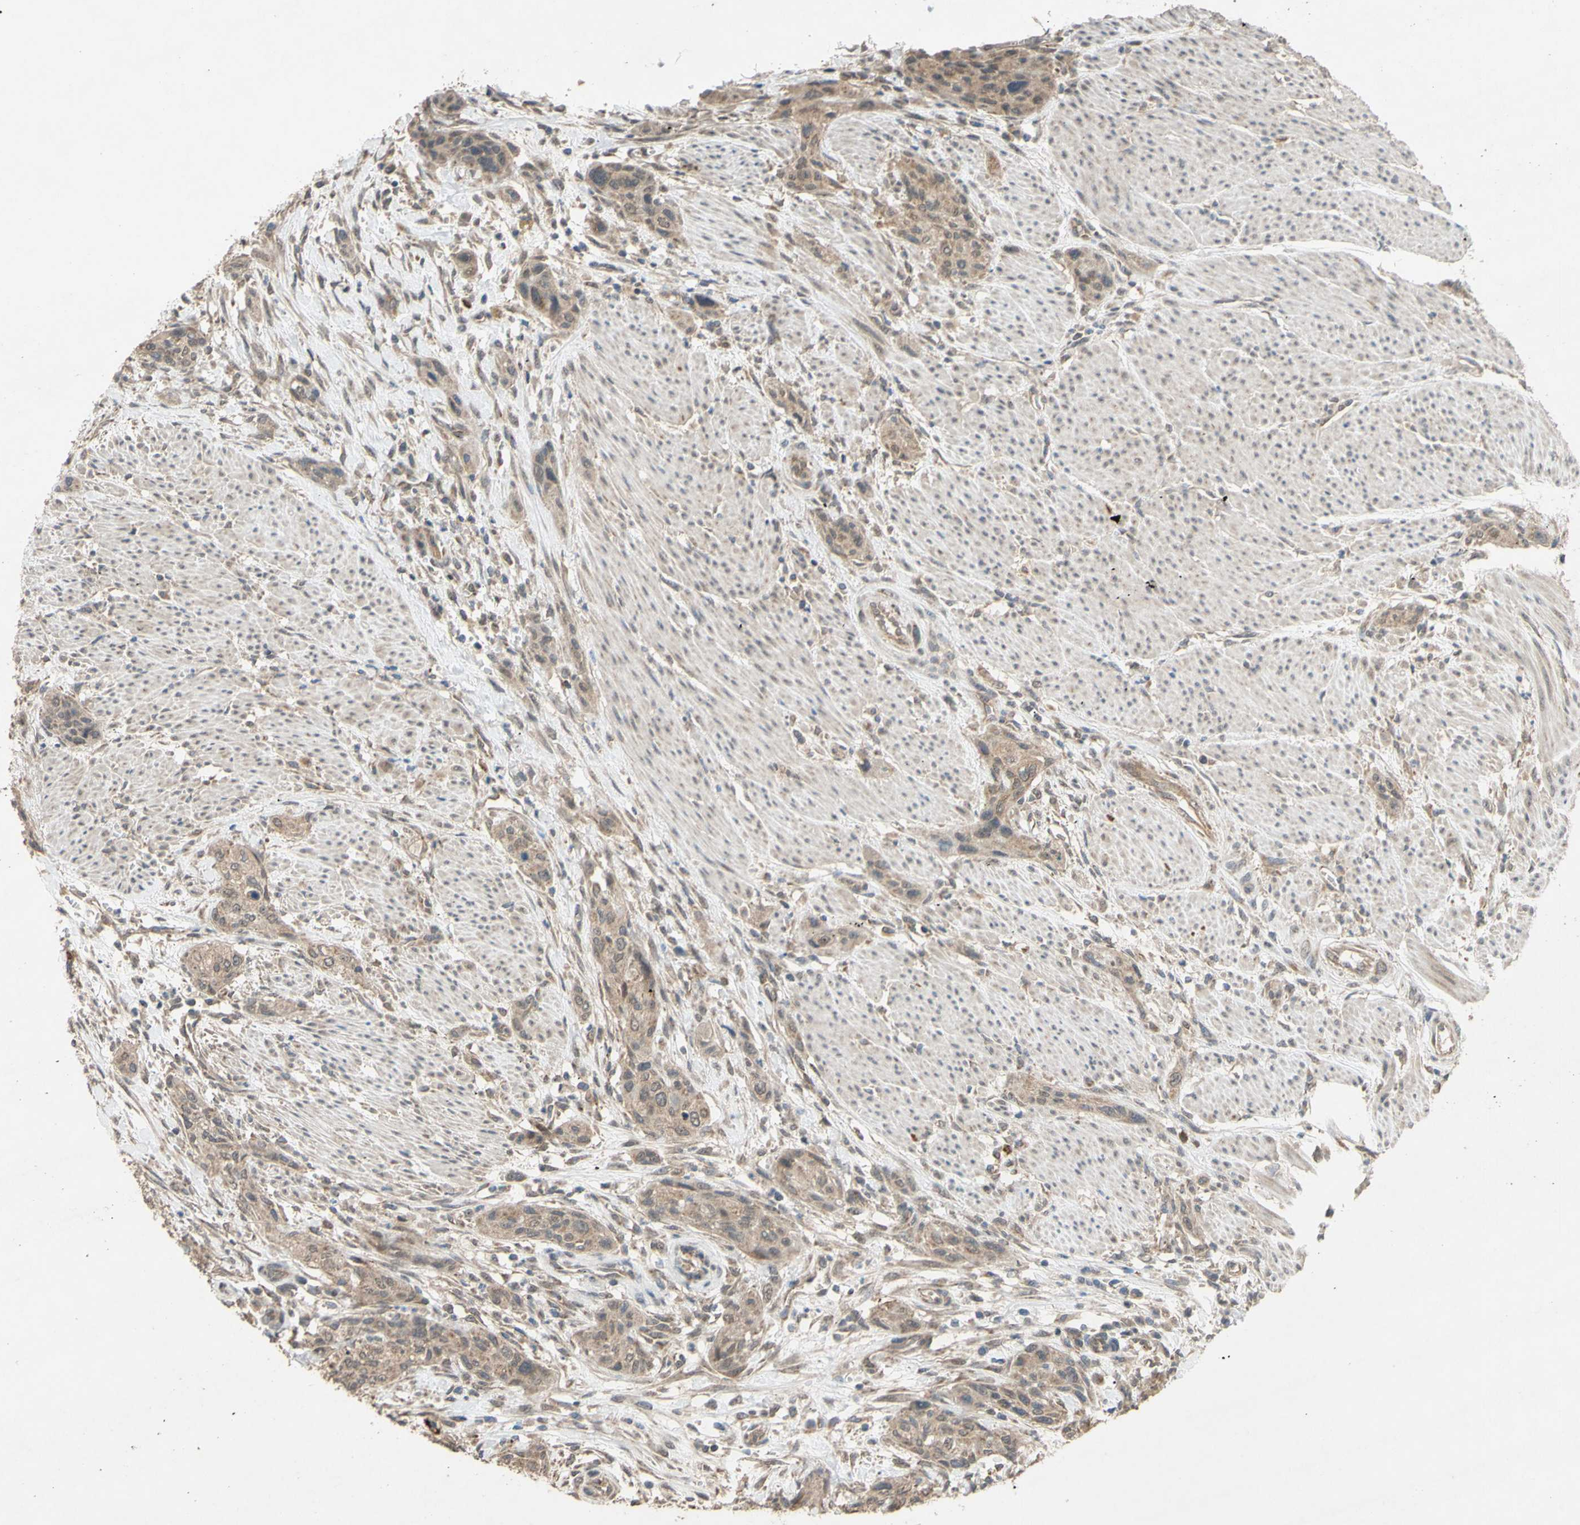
{"staining": {"intensity": "weak", "quantity": ">75%", "location": "cytoplasmic/membranous"}, "tissue": "urothelial cancer", "cell_type": "Tumor cells", "image_type": "cancer", "snomed": [{"axis": "morphology", "description": "Urothelial carcinoma, High grade"}, {"axis": "topography", "description": "Urinary bladder"}], "caption": "High-grade urothelial carcinoma stained for a protein displays weak cytoplasmic/membranous positivity in tumor cells. Nuclei are stained in blue.", "gene": "CD164", "patient": {"sex": "male", "age": 35}}